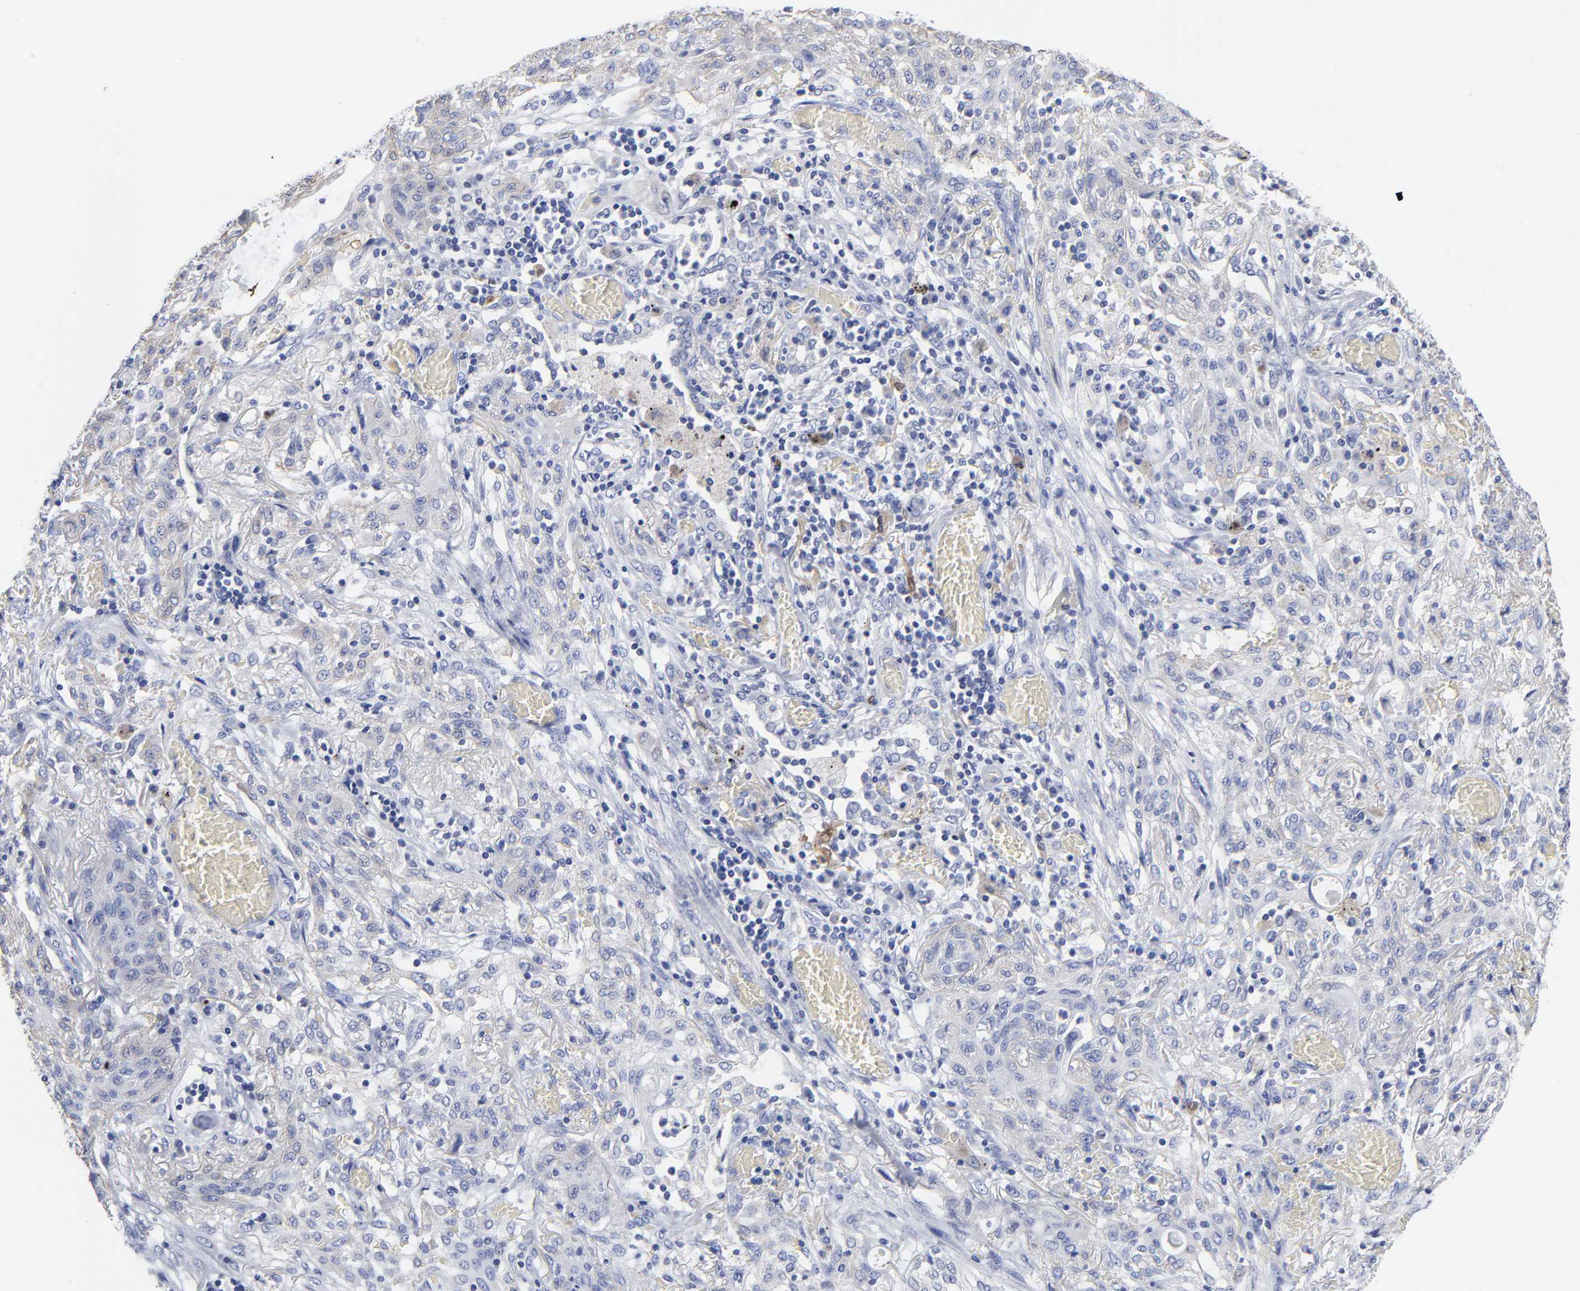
{"staining": {"intensity": "negative", "quantity": "none", "location": "none"}, "tissue": "lung cancer", "cell_type": "Tumor cells", "image_type": "cancer", "snomed": [{"axis": "morphology", "description": "Squamous cell carcinoma, NOS"}, {"axis": "topography", "description": "Lung"}], "caption": "Immunohistochemistry photomicrograph of human lung squamous cell carcinoma stained for a protein (brown), which demonstrates no positivity in tumor cells.", "gene": "PTP4A1", "patient": {"sex": "female", "age": 47}}